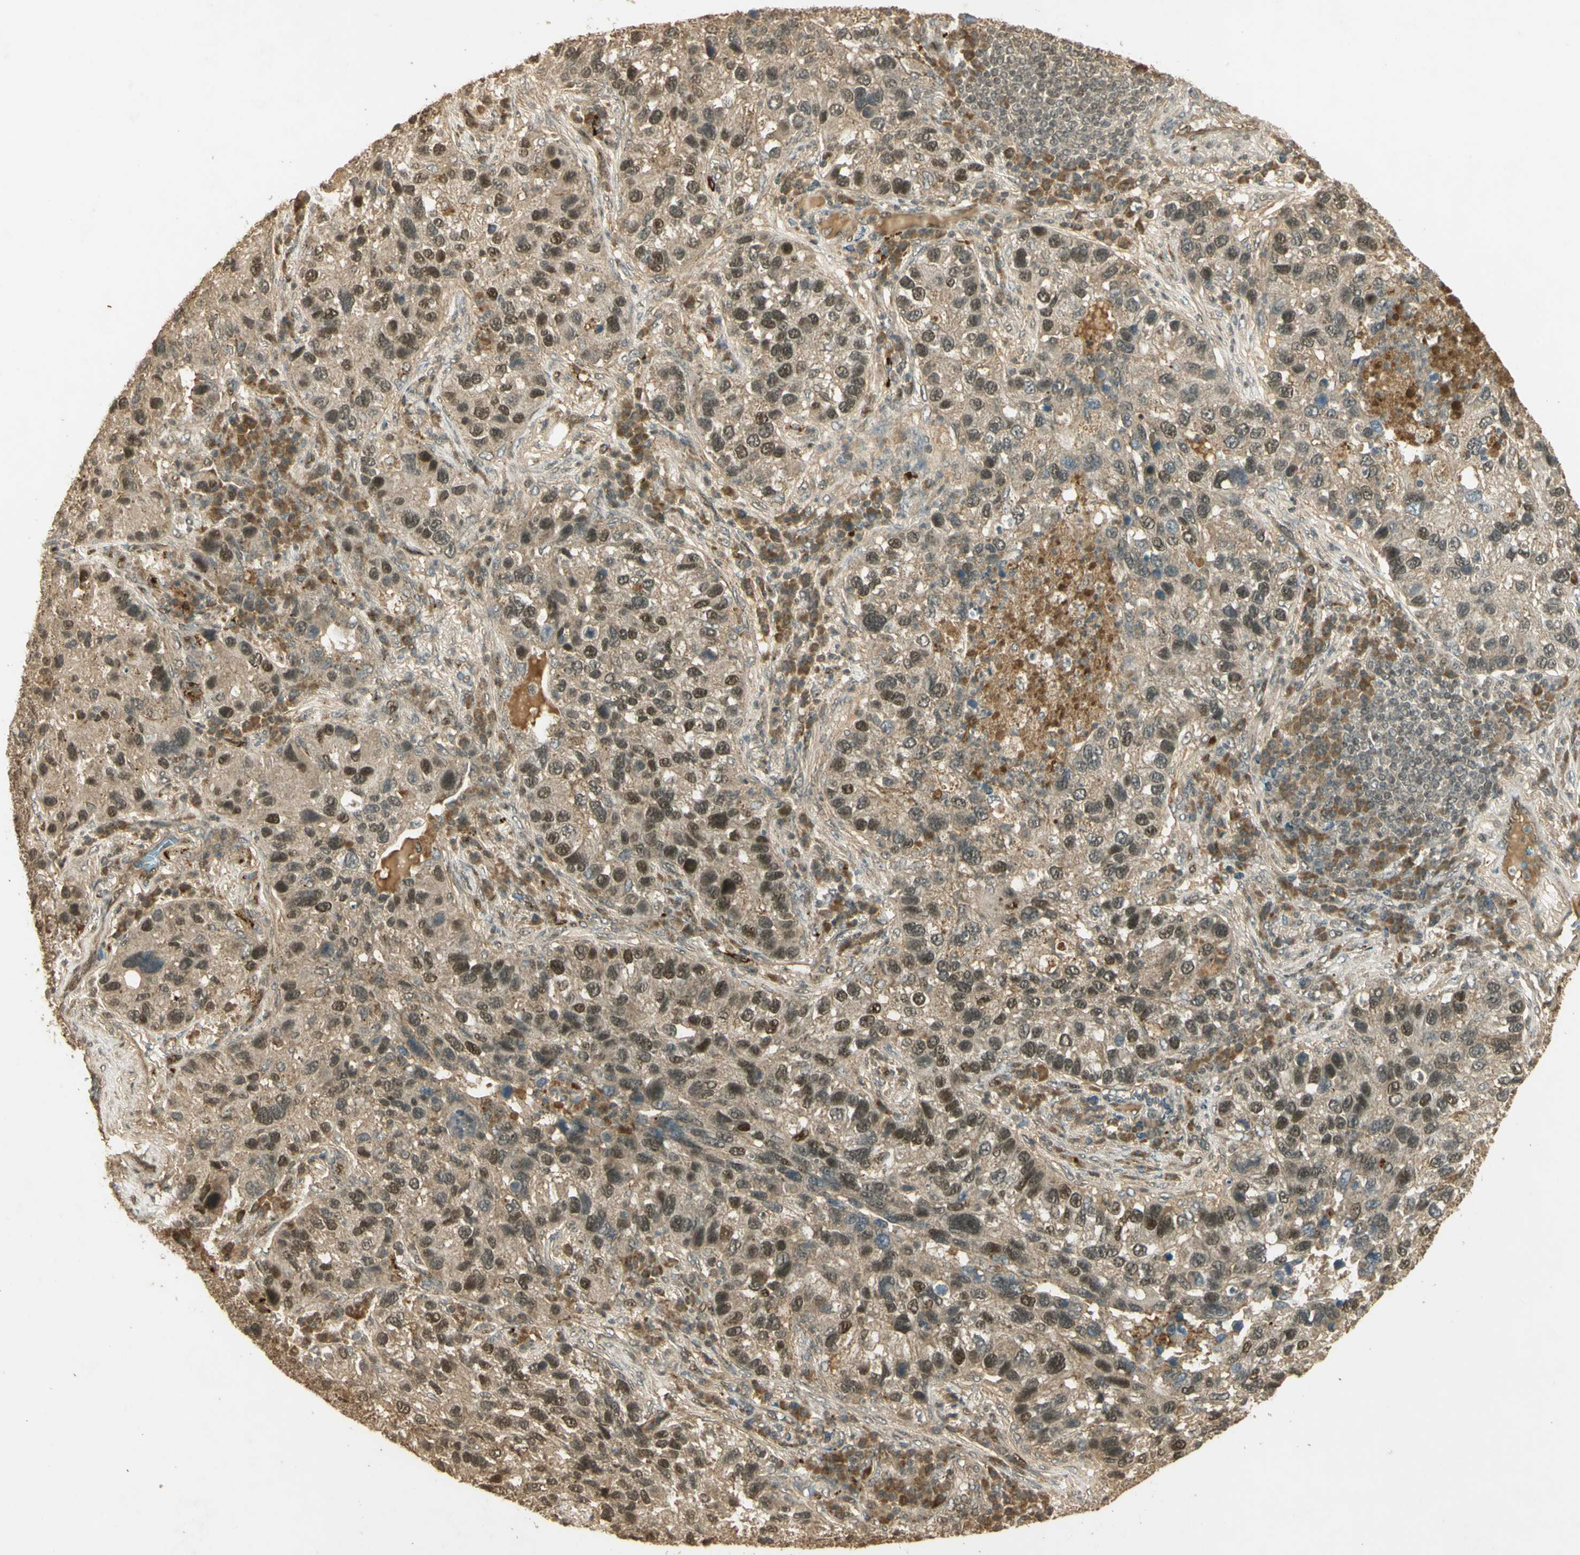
{"staining": {"intensity": "moderate", "quantity": ">75%", "location": "nuclear"}, "tissue": "lung cancer", "cell_type": "Tumor cells", "image_type": "cancer", "snomed": [{"axis": "morphology", "description": "Normal tissue, NOS"}, {"axis": "morphology", "description": "Adenocarcinoma, NOS"}, {"axis": "topography", "description": "Bronchus"}, {"axis": "topography", "description": "Lung"}], "caption": "Moderate nuclear protein staining is identified in approximately >75% of tumor cells in lung cancer. The protein is stained brown, and the nuclei are stained in blue (DAB IHC with brightfield microscopy, high magnification).", "gene": "GMEB2", "patient": {"sex": "male", "age": 54}}